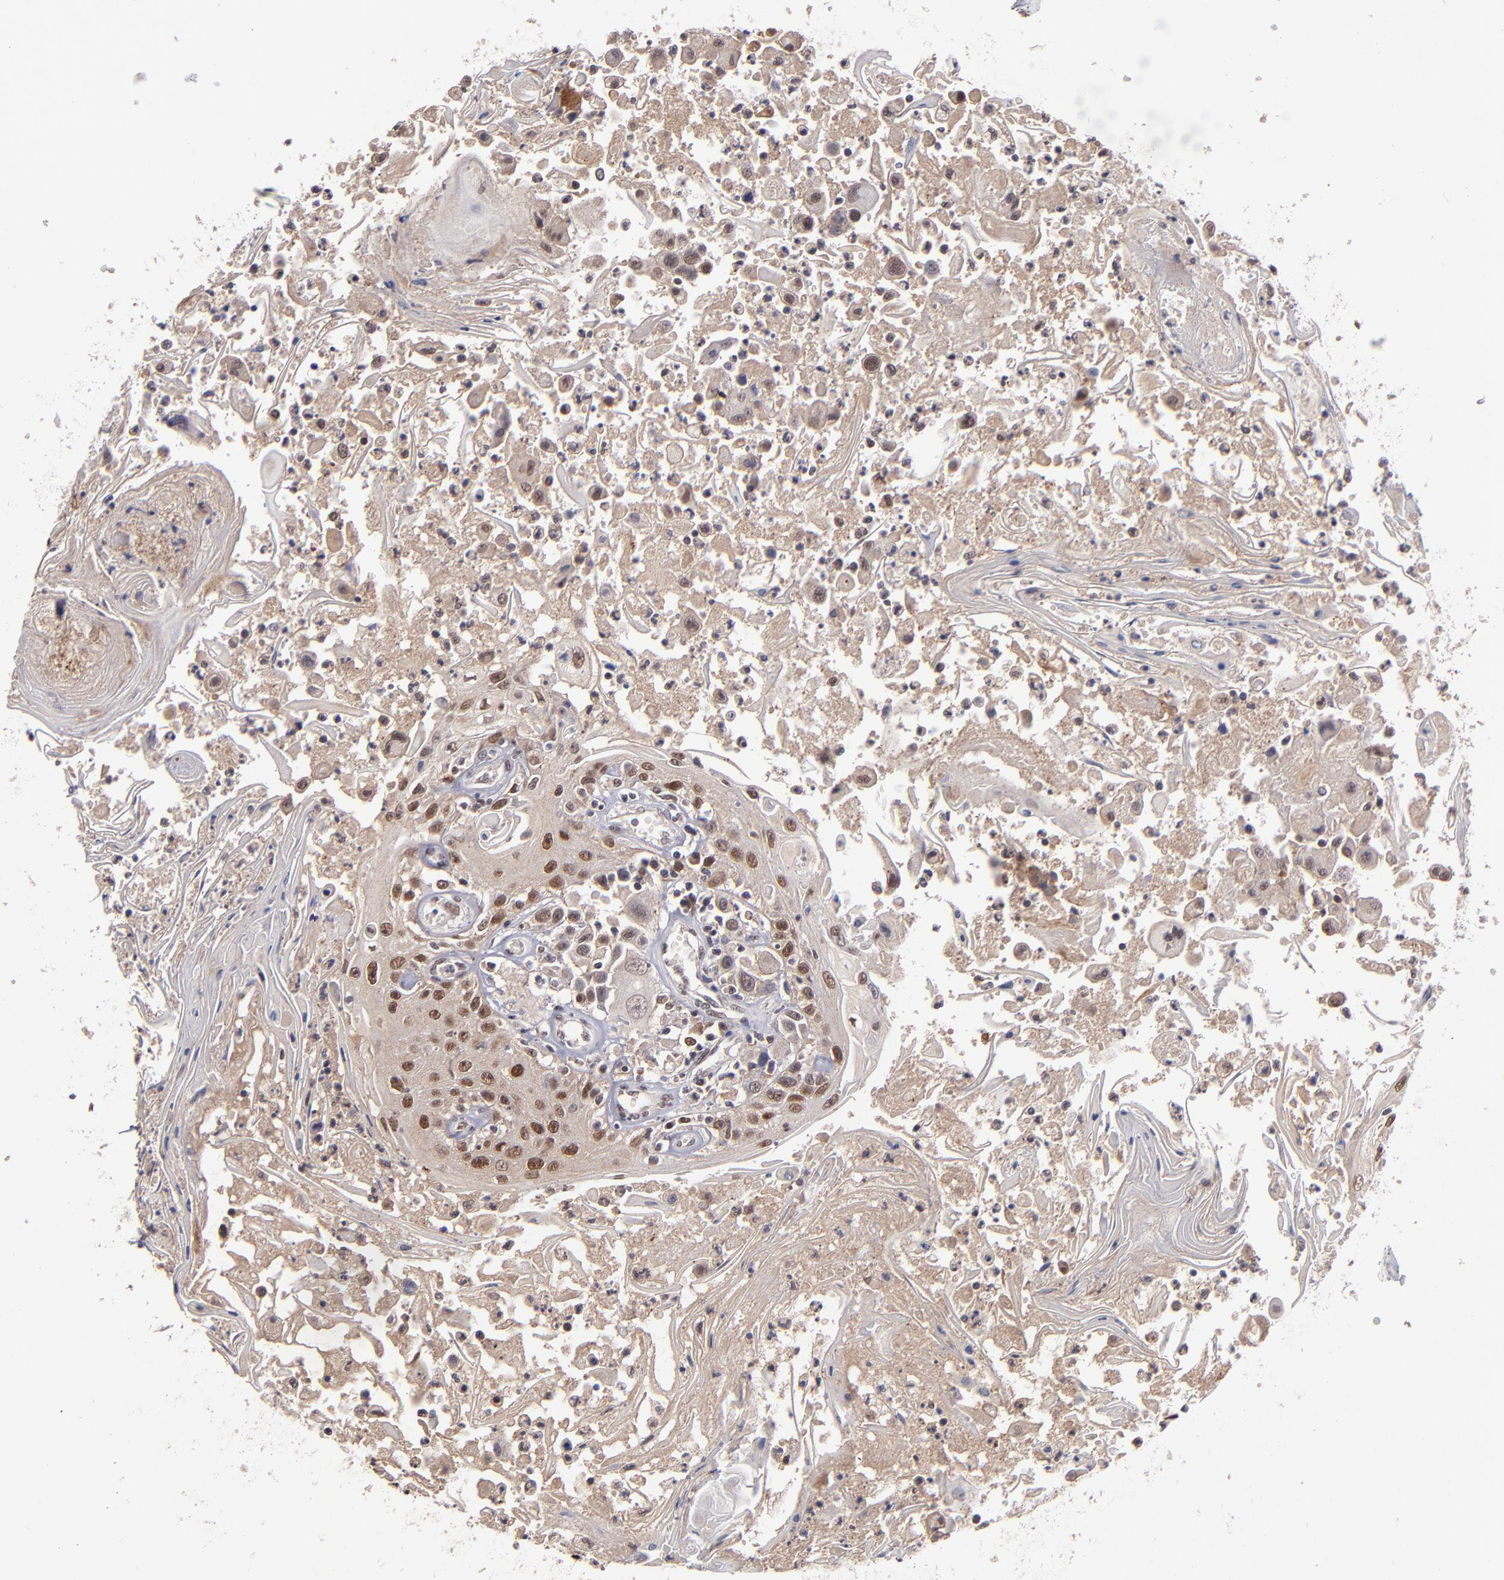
{"staining": {"intensity": "strong", "quantity": ">75%", "location": "nuclear"}, "tissue": "head and neck cancer", "cell_type": "Tumor cells", "image_type": "cancer", "snomed": [{"axis": "morphology", "description": "Squamous cell carcinoma, NOS"}, {"axis": "topography", "description": "Oral tissue"}, {"axis": "topography", "description": "Head-Neck"}], "caption": "The photomicrograph displays immunohistochemical staining of head and neck squamous cell carcinoma. There is strong nuclear positivity is identified in about >75% of tumor cells.", "gene": "EP300", "patient": {"sex": "female", "age": 76}}